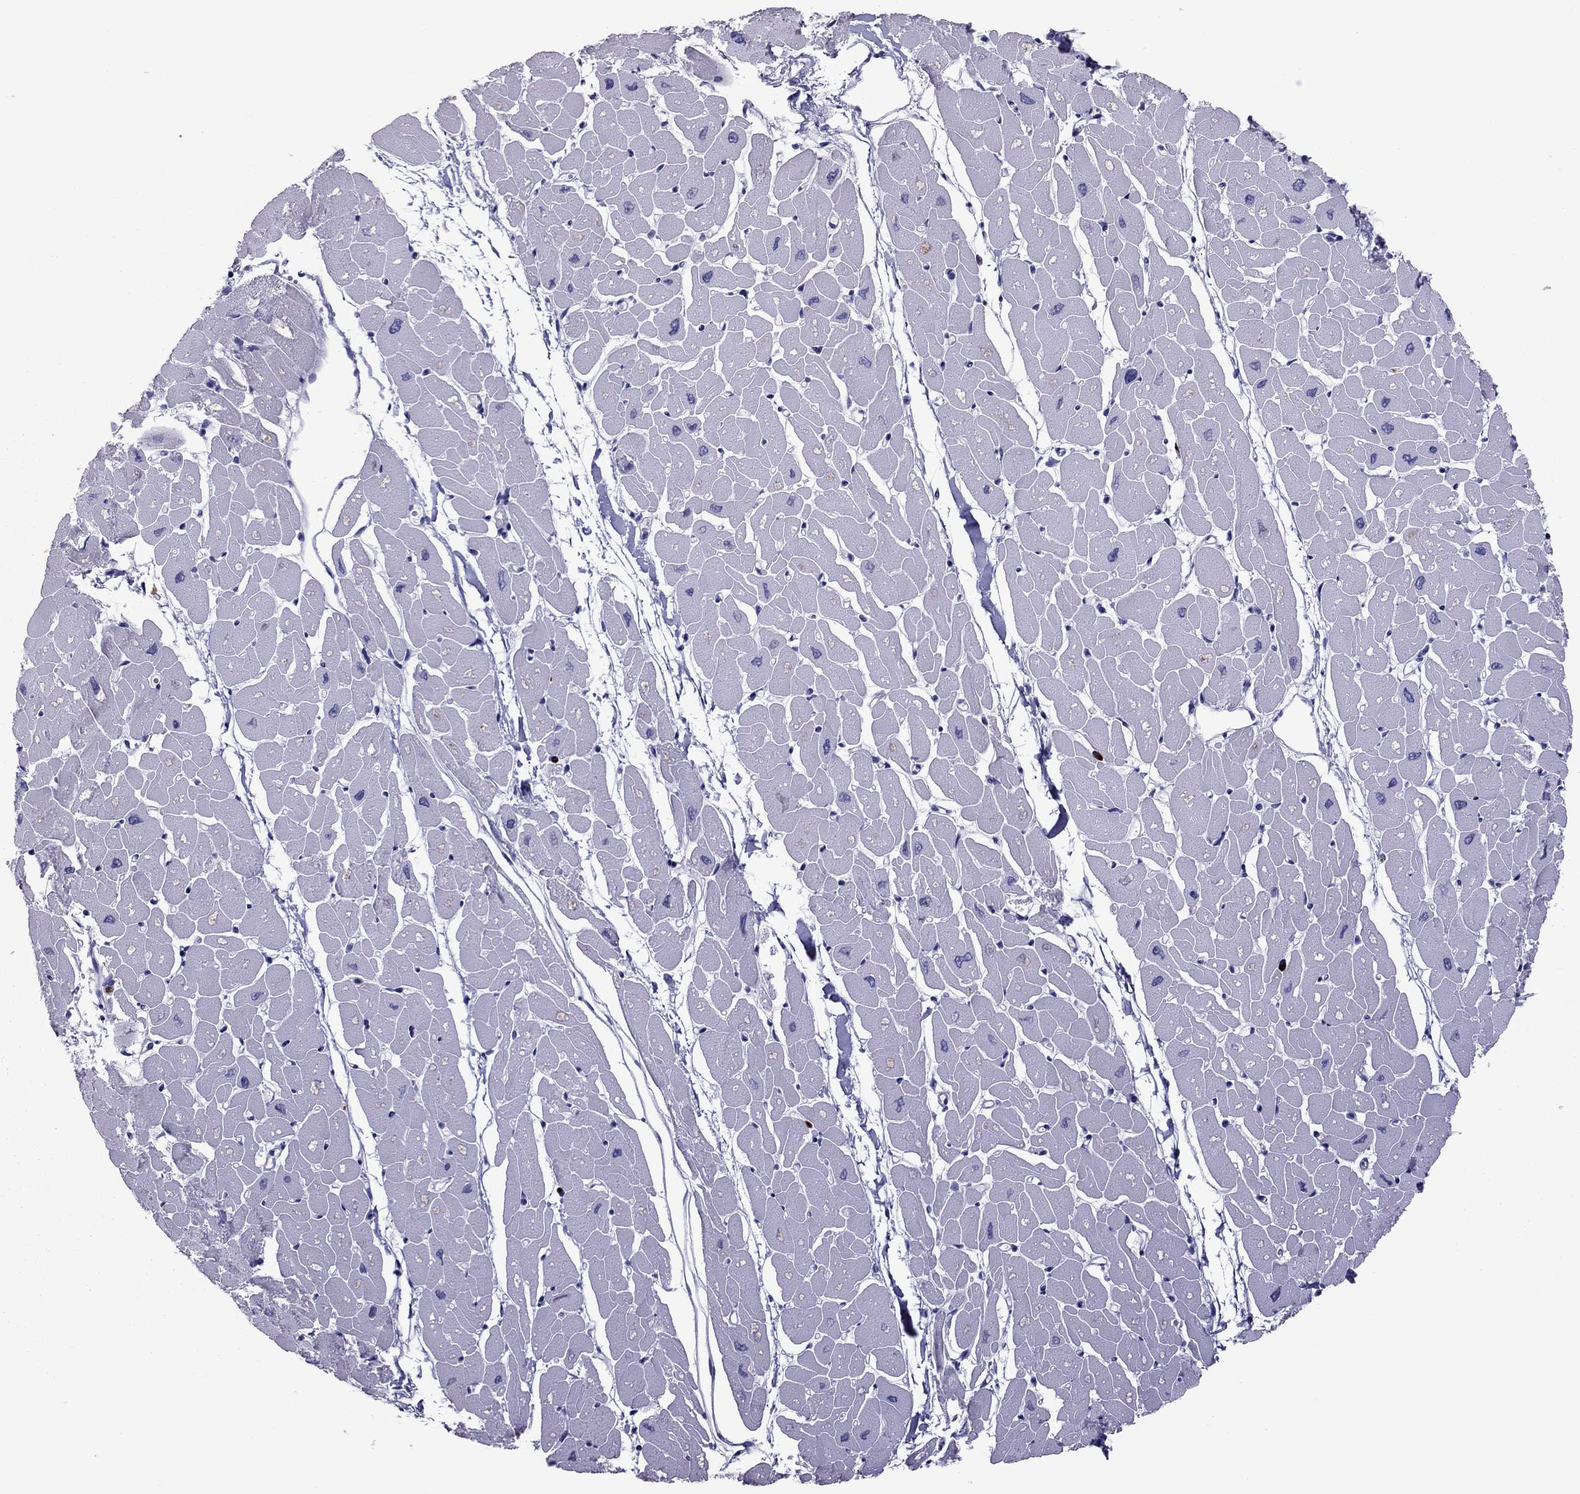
{"staining": {"intensity": "negative", "quantity": "none", "location": "none"}, "tissue": "heart muscle", "cell_type": "Cardiomyocytes", "image_type": "normal", "snomed": [{"axis": "morphology", "description": "Normal tissue, NOS"}, {"axis": "topography", "description": "Heart"}], "caption": "Immunohistochemical staining of benign human heart muscle exhibits no significant expression in cardiomyocytes.", "gene": "CCL27", "patient": {"sex": "male", "age": 57}}